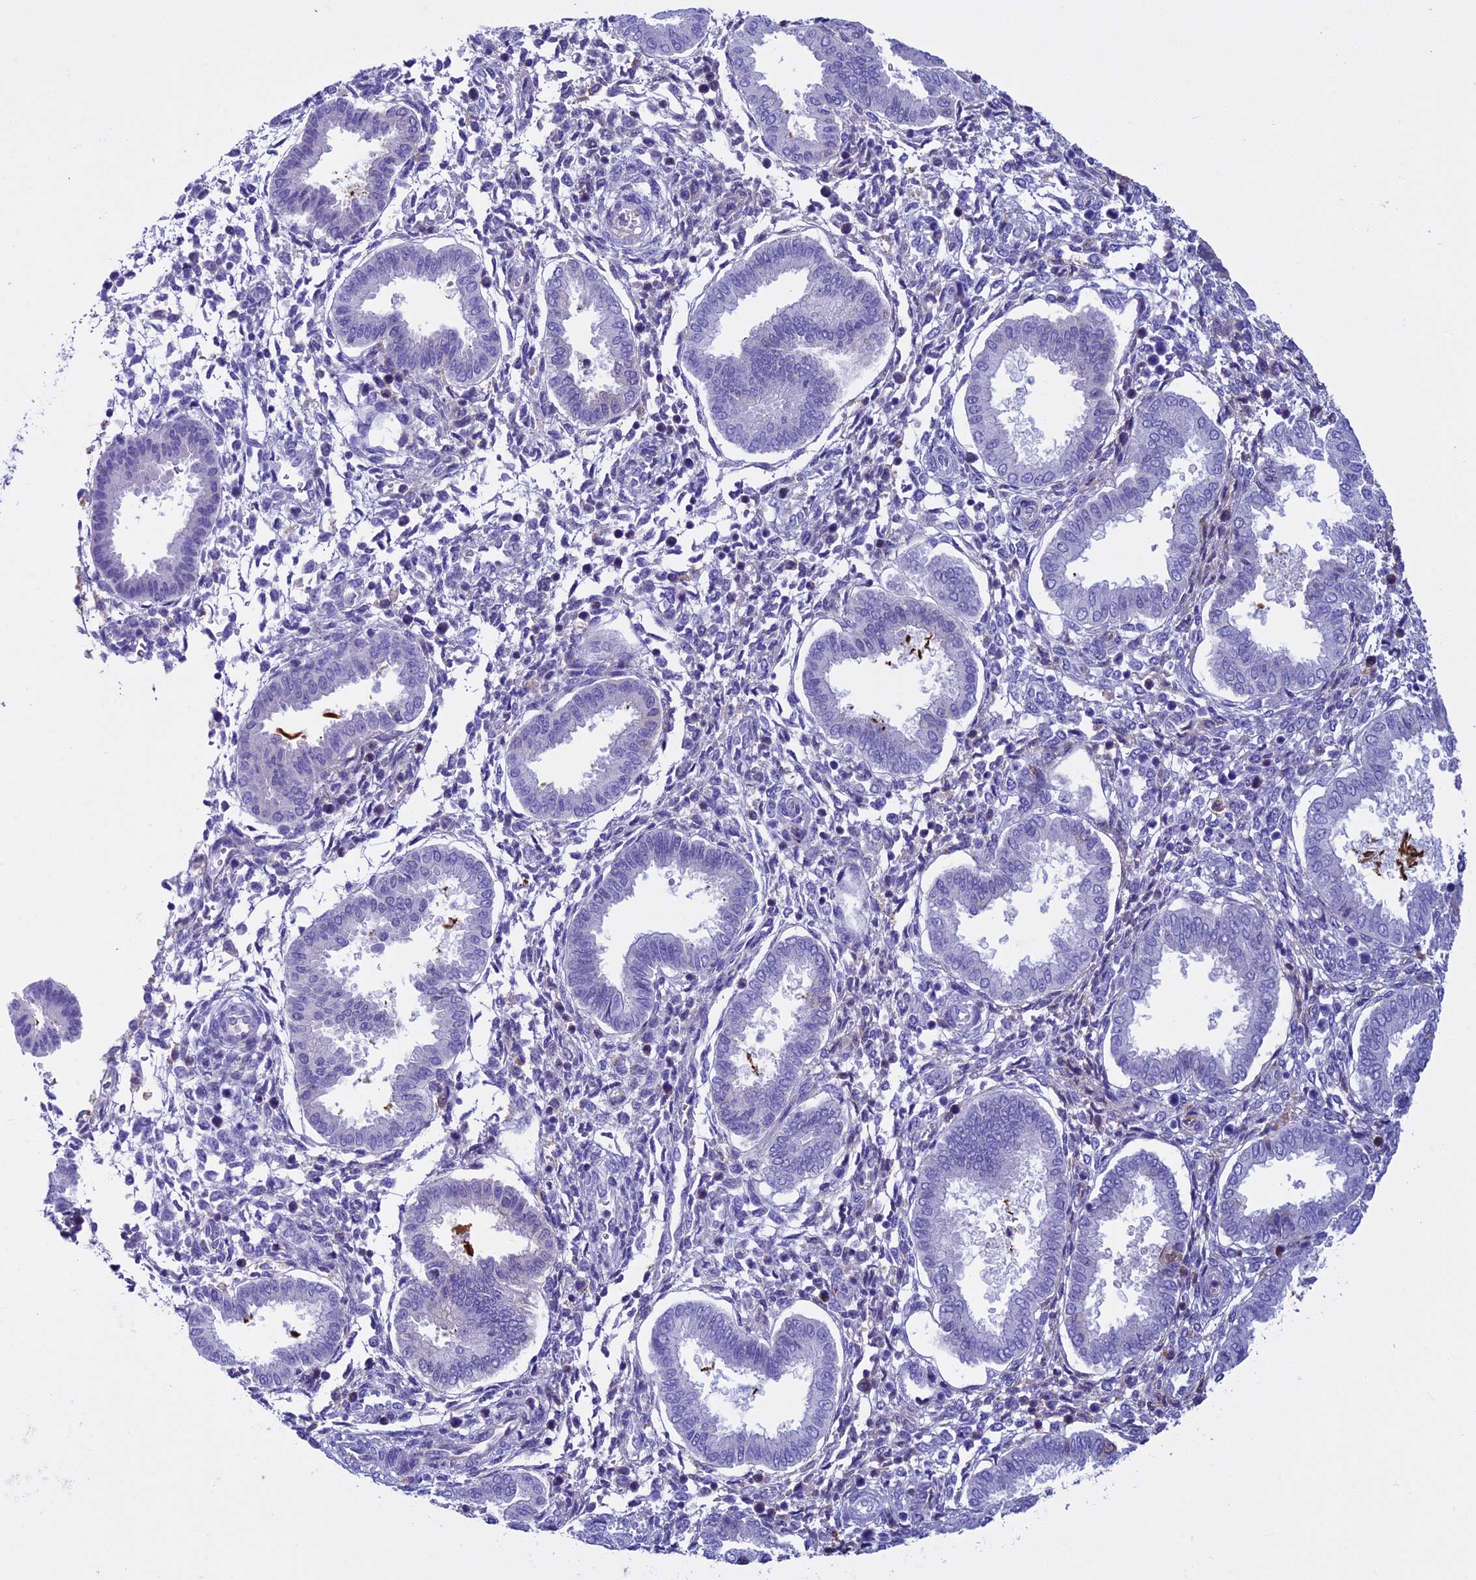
{"staining": {"intensity": "negative", "quantity": "none", "location": "none"}, "tissue": "endometrium", "cell_type": "Cells in endometrial stroma", "image_type": "normal", "snomed": [{"axis": "morphology", "description": "Normal tissue, NOS"}, {"axis": "topography", "description": "Endometrium"}], "caption": "DAB immunohistochemical staining of normal human endometrium shows no significant staining in cells in endometrial stroma. (DAB (3,3'-diaminobenzidine) immunohistochemistry (IHC) visualized using brightfield microscopy, high magnification).", "gene": "IGSF6", "patient": {"sex": "female", "age": 24}}